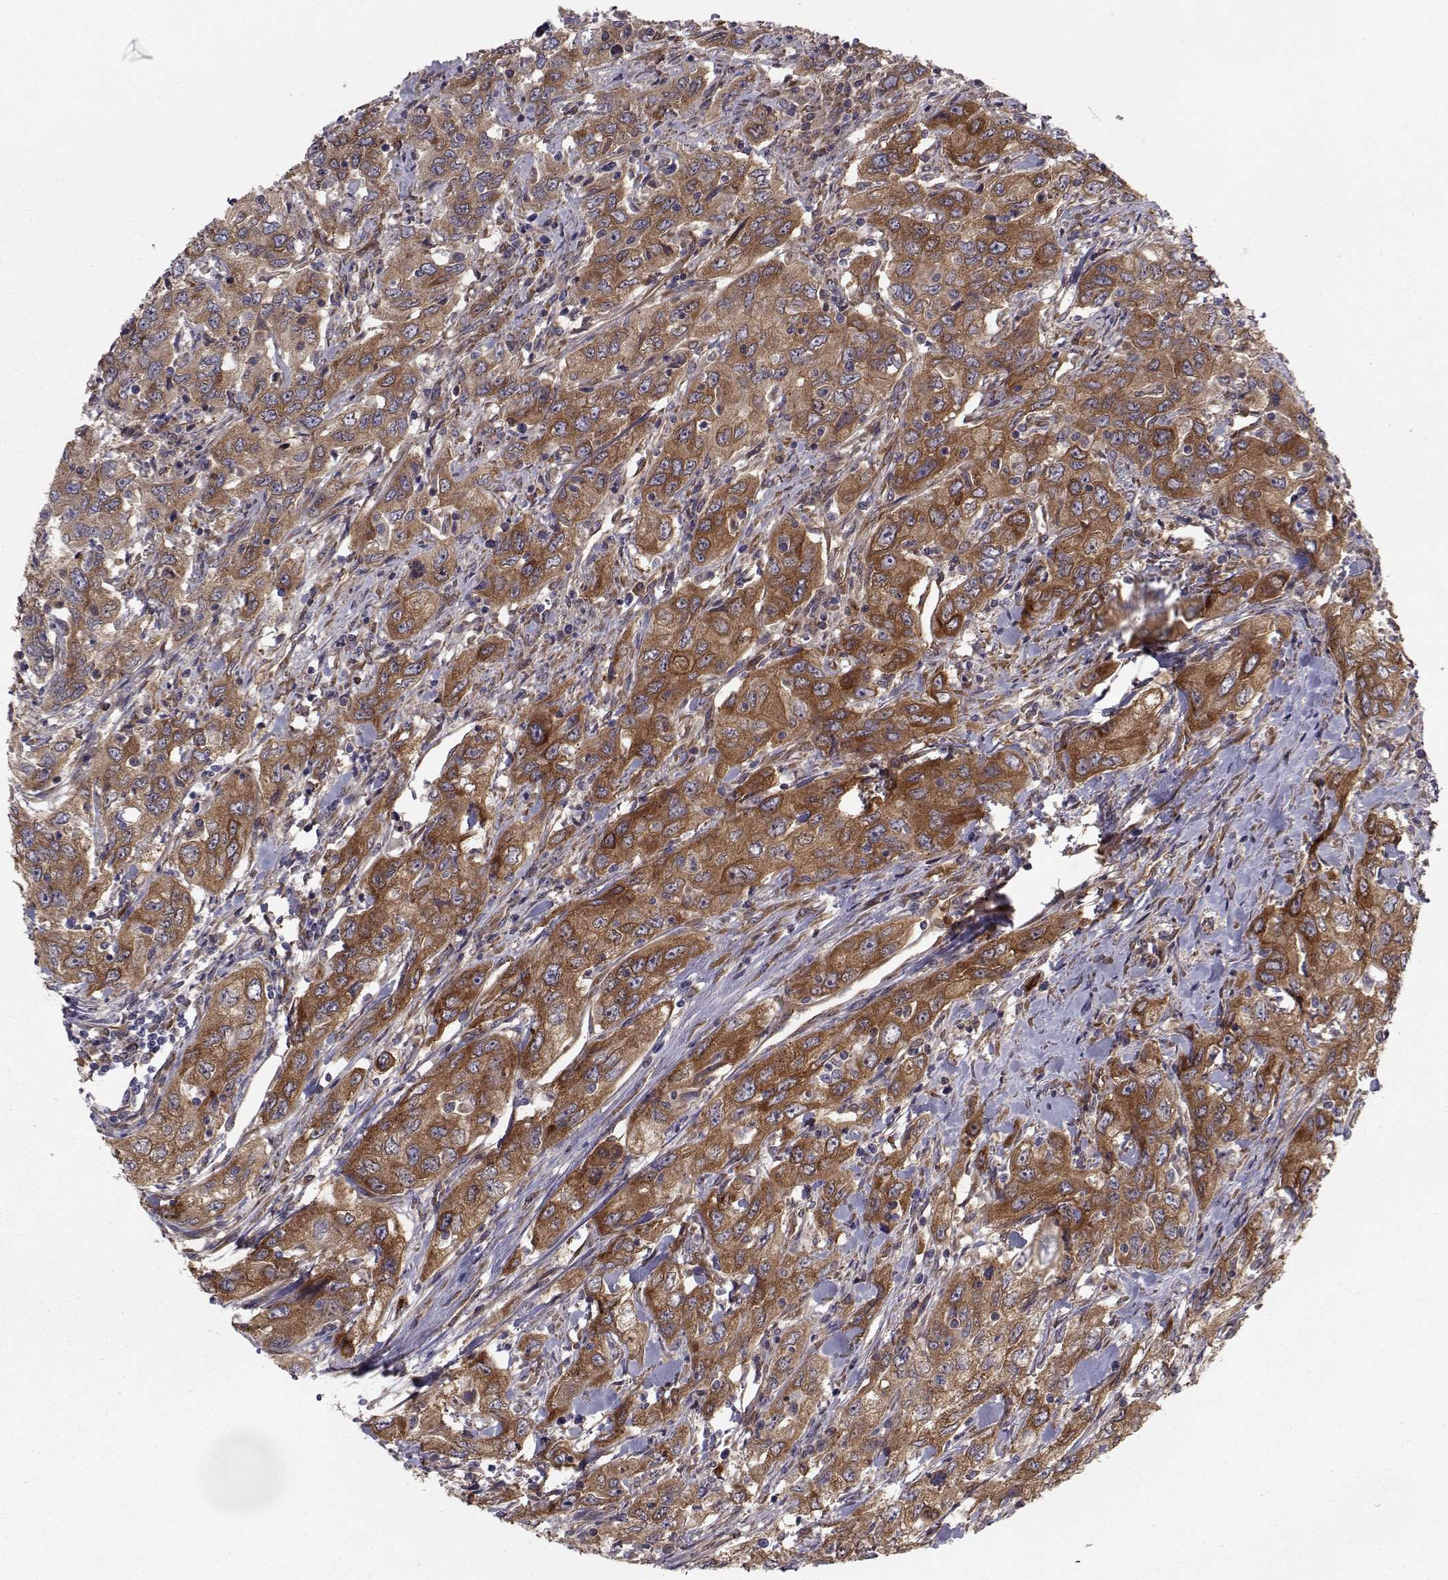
{"staining": {"intensity": "strong", "quantity": ">75%", "location": "cytoplasmic/membranous"}, "tissue": "urothelial cancer", "cell_type": "Tumor cells", "image_type": "cancer", "snomed": [{"axis": "morphology", "description": "Urothelial carcinoma, High grade"}, {"axis": "topography", "description": "Urinary bladder"}], "caption": "A high amount of strong cytoplasmic/membranous staining is seen in approximately >75% of tumor cells in urothelial cancer tissue.", "gene": "TRIP10", "patient": {"sex": "male", "age": 76}}